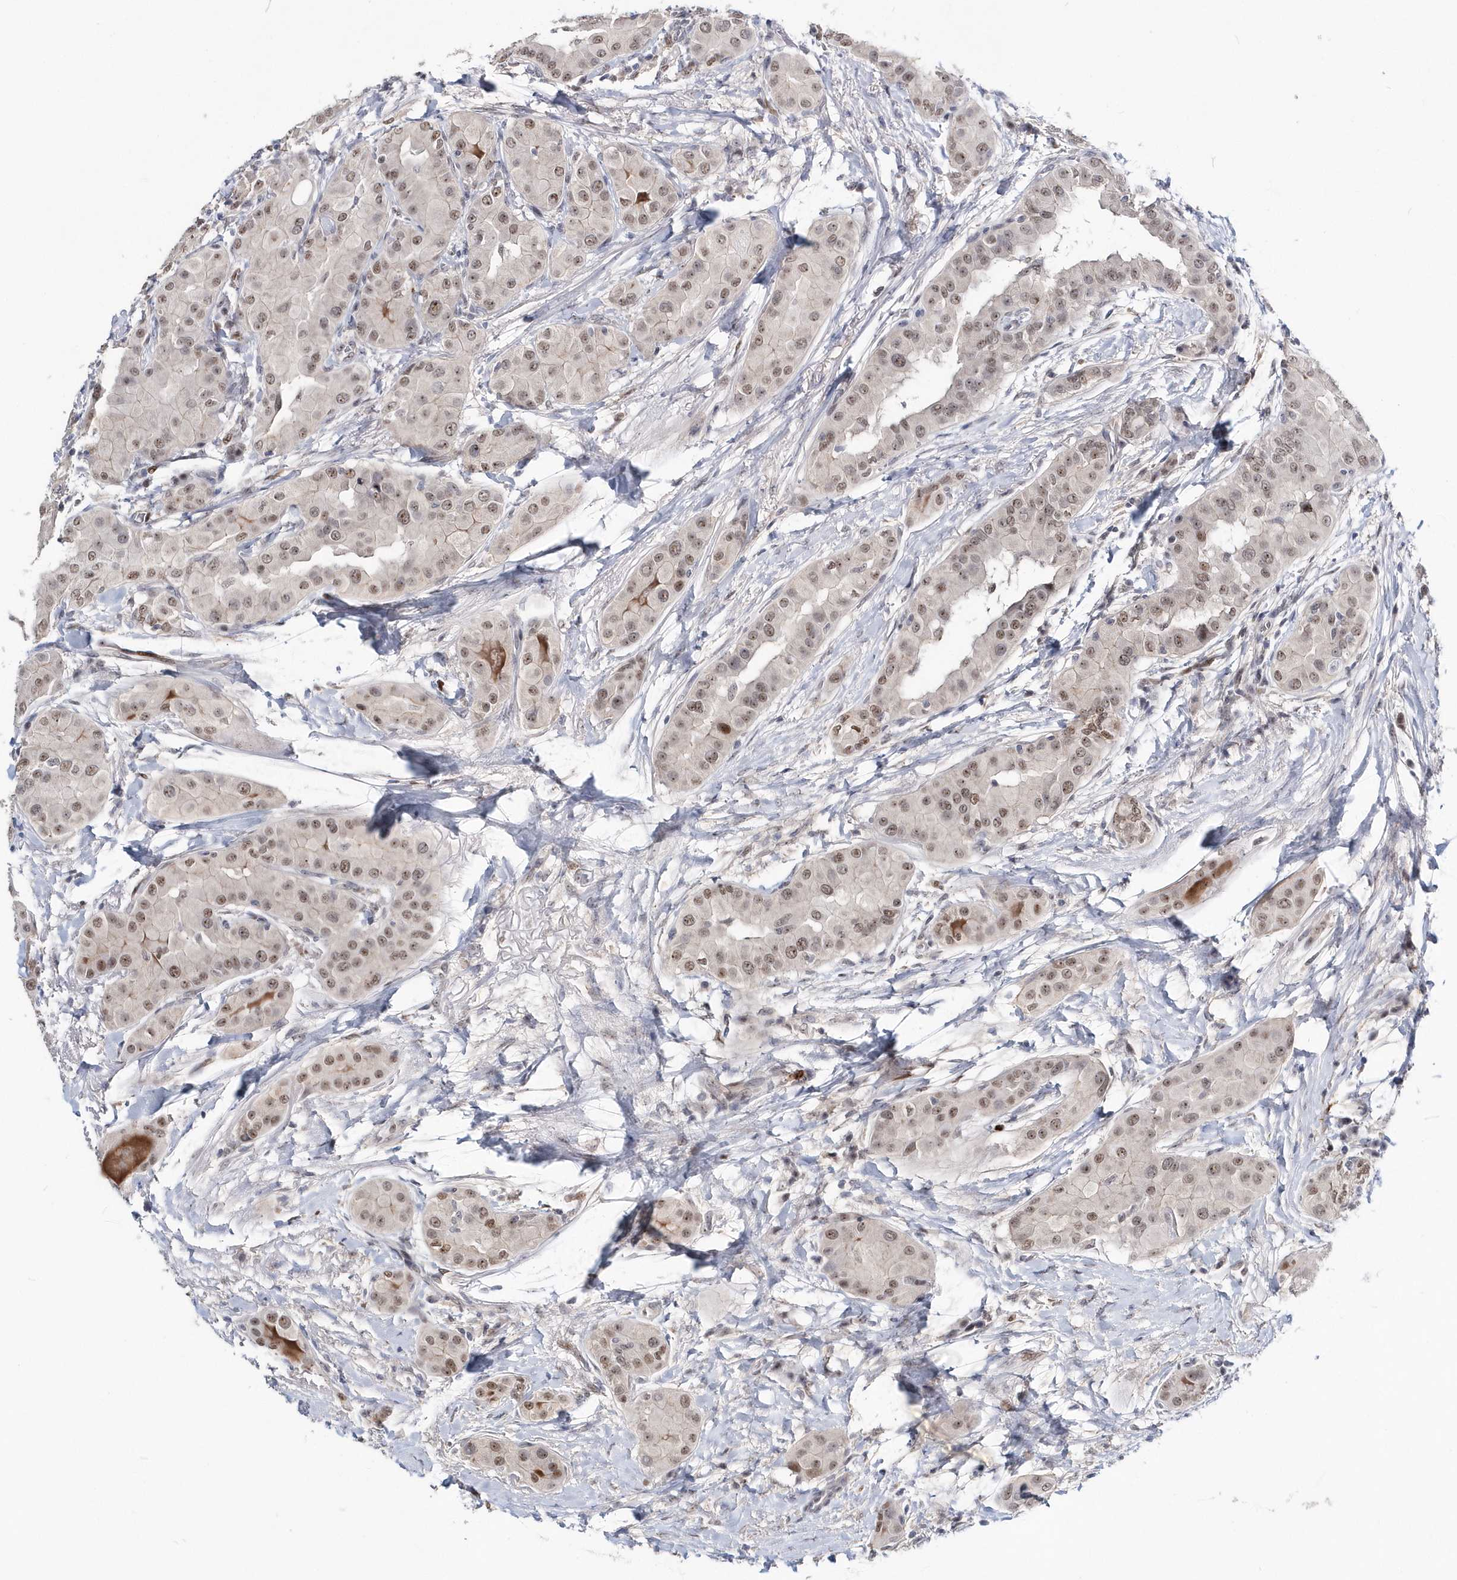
{"staining": {"intensity": "weak", "quantity": ">75%", "location": "nuclear"}, "tissue": "thyroid cancer", "cell_type": "Tumor cells", "image_type": "cancer", "snomed": [{"axis": "morphology", "description": "Papillary adenocarcinoma, NOS"}, {"axis": "topography", "description": "Thyroid gland"}], "caption": "Weak nuclear expression is present in about >75% of tumor cells in papillary adenocarcinoma (thyroid).", "gene": "ASCL4", "patient": {"sex": "male", "age": 33}}